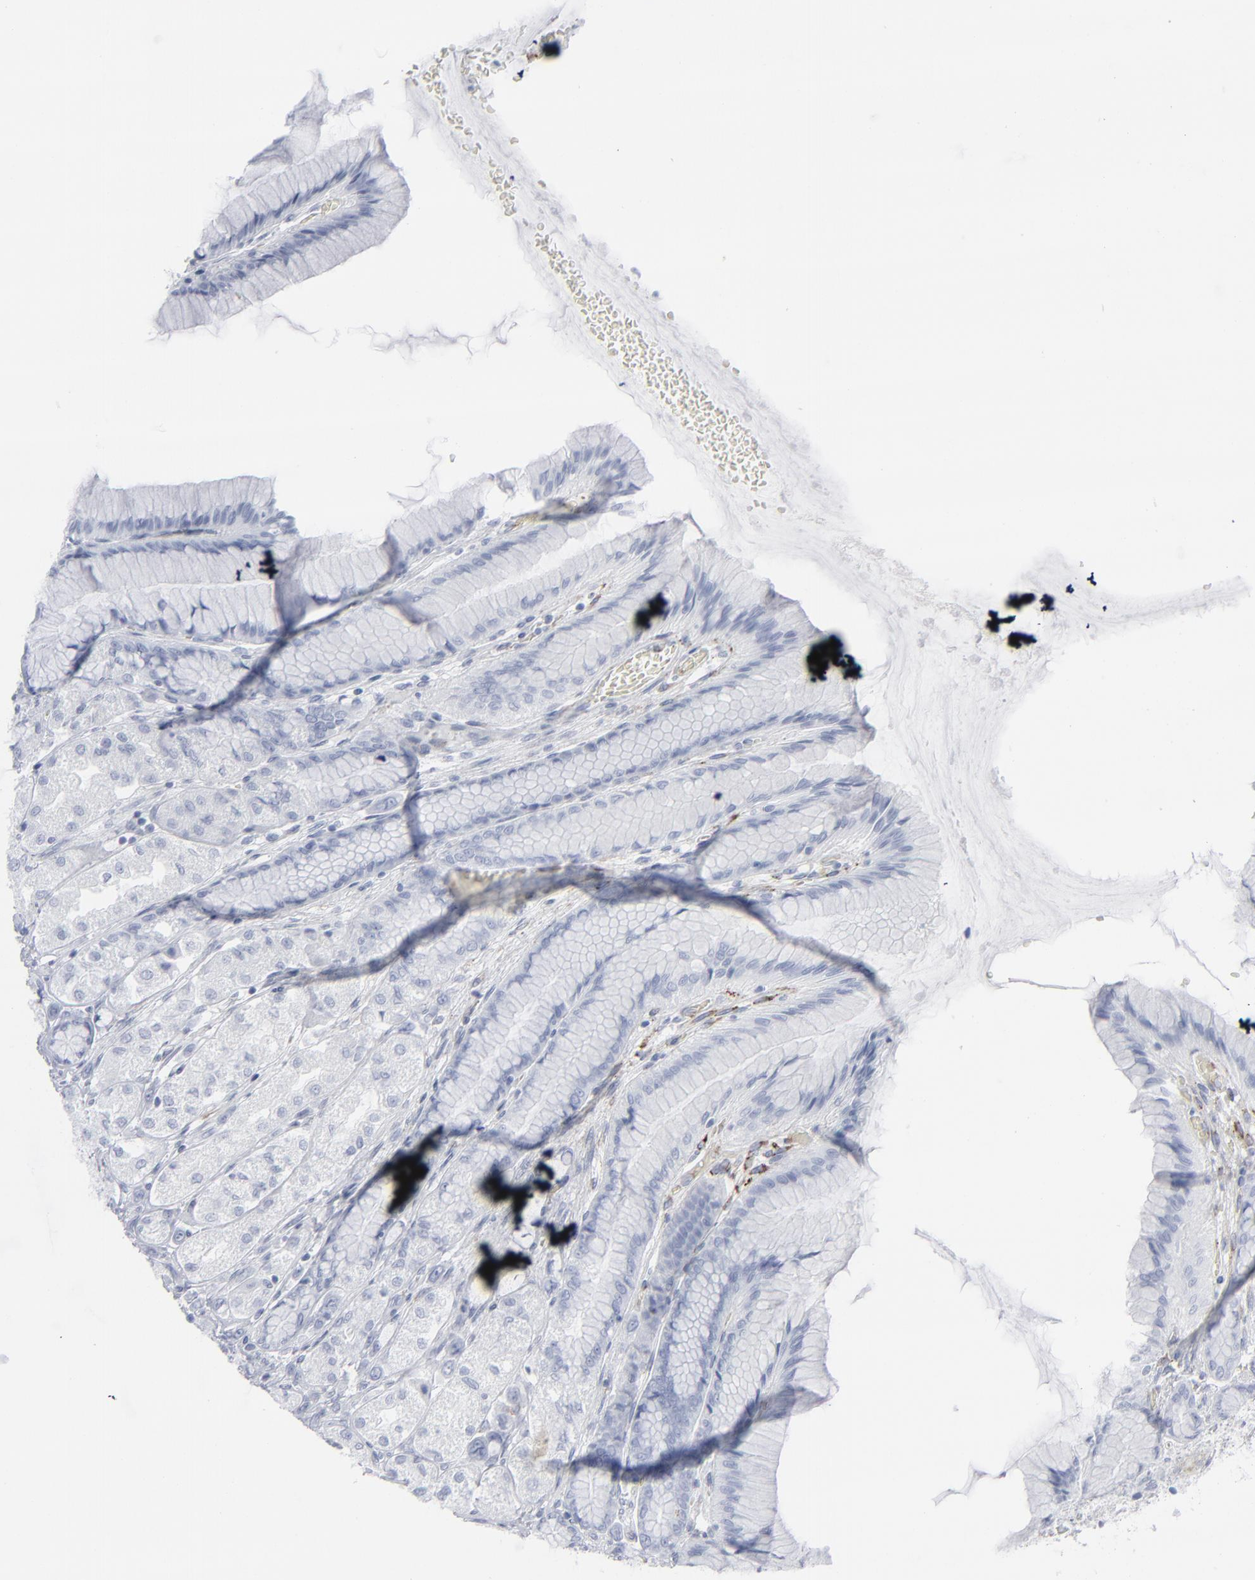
{"staining": {"intensity": "negative", "quantity": "none", "location": "none"}, "tissue": "stomach", "cell_type": "Glandular cells", "image_type": "normal", "snomed": [{"axis": "morphology", "description": "Normal tissue, NOS"}, {"axis": "morphology", "description": "Adenocarcinoma, NOS"}, {"axis": "topography", "description": "Stomach"}, {"axis": "topography", "description": "Stomach, lower"}], "caption": "Immunohistochemistry (IHC) photomicrograph of unremarkable human stomach stained for a protein (brown), which reveals no expression in glandular cells. (Stains: DAB immunohistochemistry with hematoxylin counter stain, Microscopy: brightfield microscopy at high magnification).", "gene": "SPARC", "patient": {"sex": "female", "age": 65}}